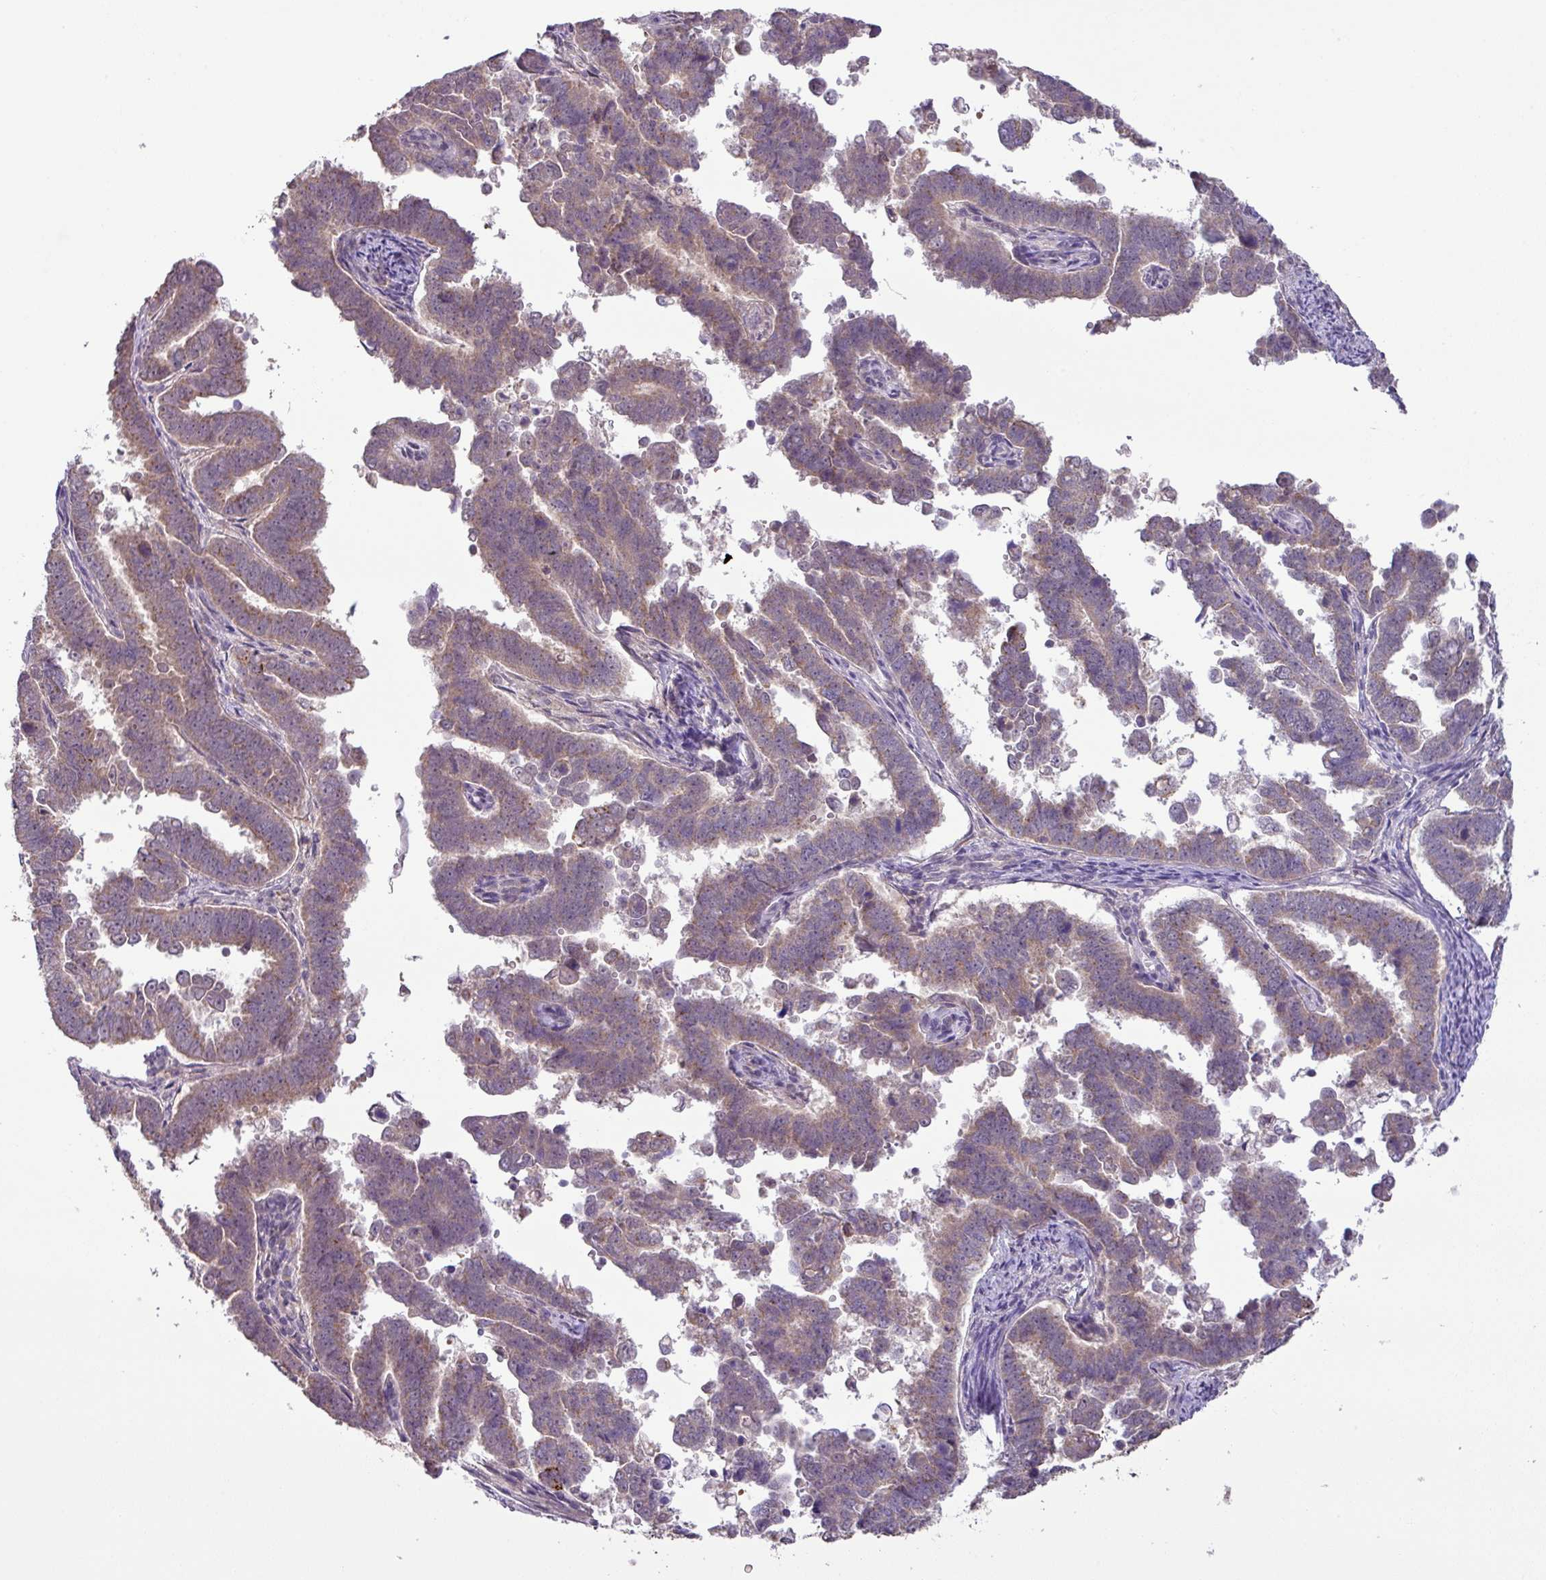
{"staining": {"intensity": "weak", "quantity": ">75%", "location": "cytoplasmic/membranous"}, "tissue": "endometrial cancer", "cell_type": "Tumor cells", "image_type": "cancer", "snomed": [{"axis": "morphology", "description": "Adenocarcinoma, NOS"}, {"axis": "topography", "description": "Endometrium"}], "caption": "DAB (3,3'-diaminobenzidine) immunohistochemical staining of human endometrial cancer (adenocarcinoma) exhibits weak cytoplasmic/membranous protein expression in about >75% of tumor cells.", "gene": "GALNT12", "patient": {"sex": "female", "age": 75}}